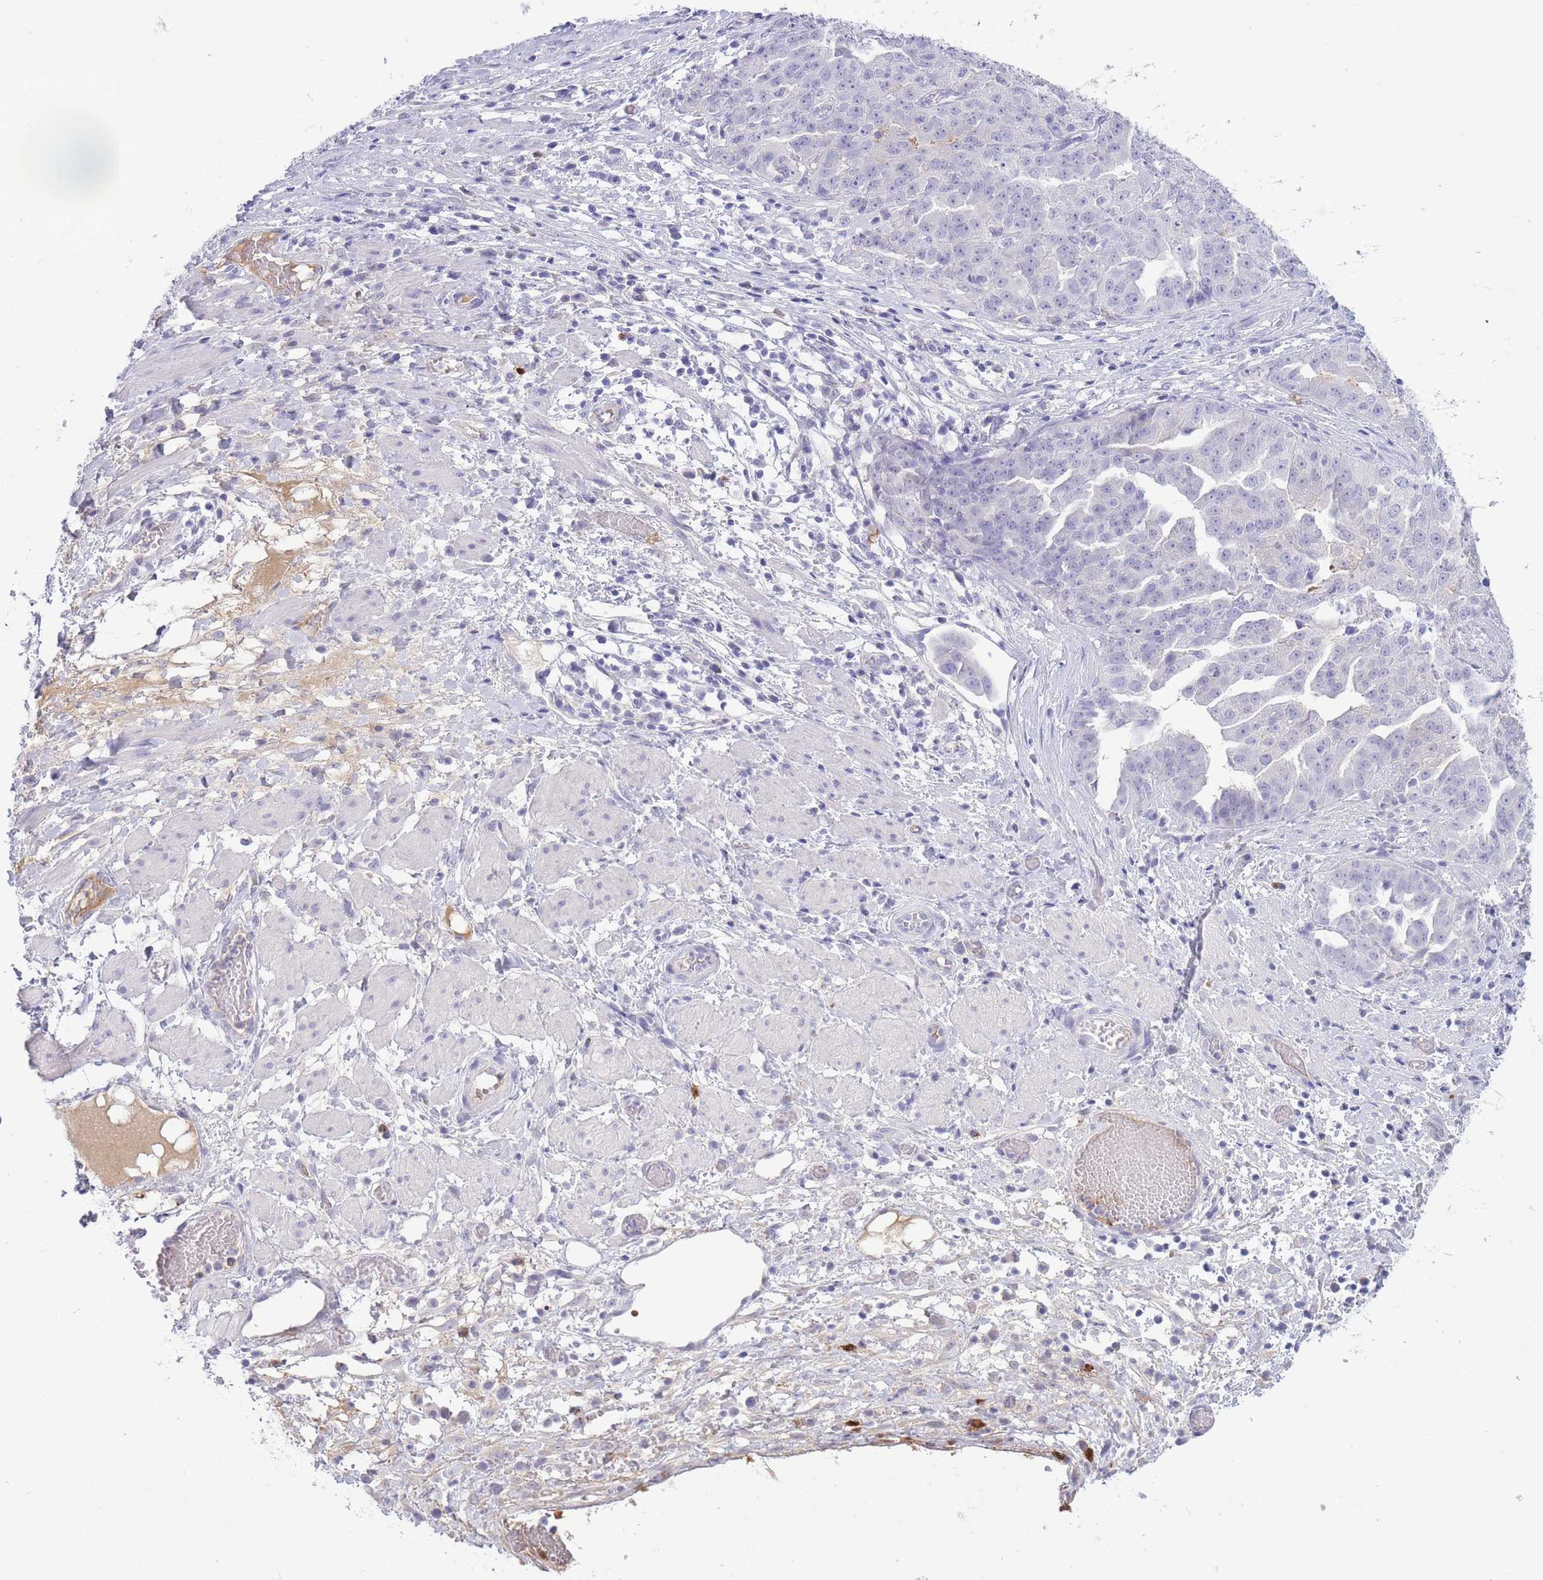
{"staining": {"intensity": "negative", "quantity": "none", "location": "none"}, "tissue": "ovarian cancer", "cell_type": "Tumor cells", "image_type": "cancer", "snomed": [{"axis": "morphology", "description": "Cystadenocarcinoma, serous, NOS"}, {"axis": "topography", "description": "Ovary"}], "caption": "This is an immunohistochemistry micrograph of ovarian serous cystadenocarcinoma. There is no expression in tumor cells.", "gene": "ASAP3", "patient": {"sex": "female", "age": 58}}